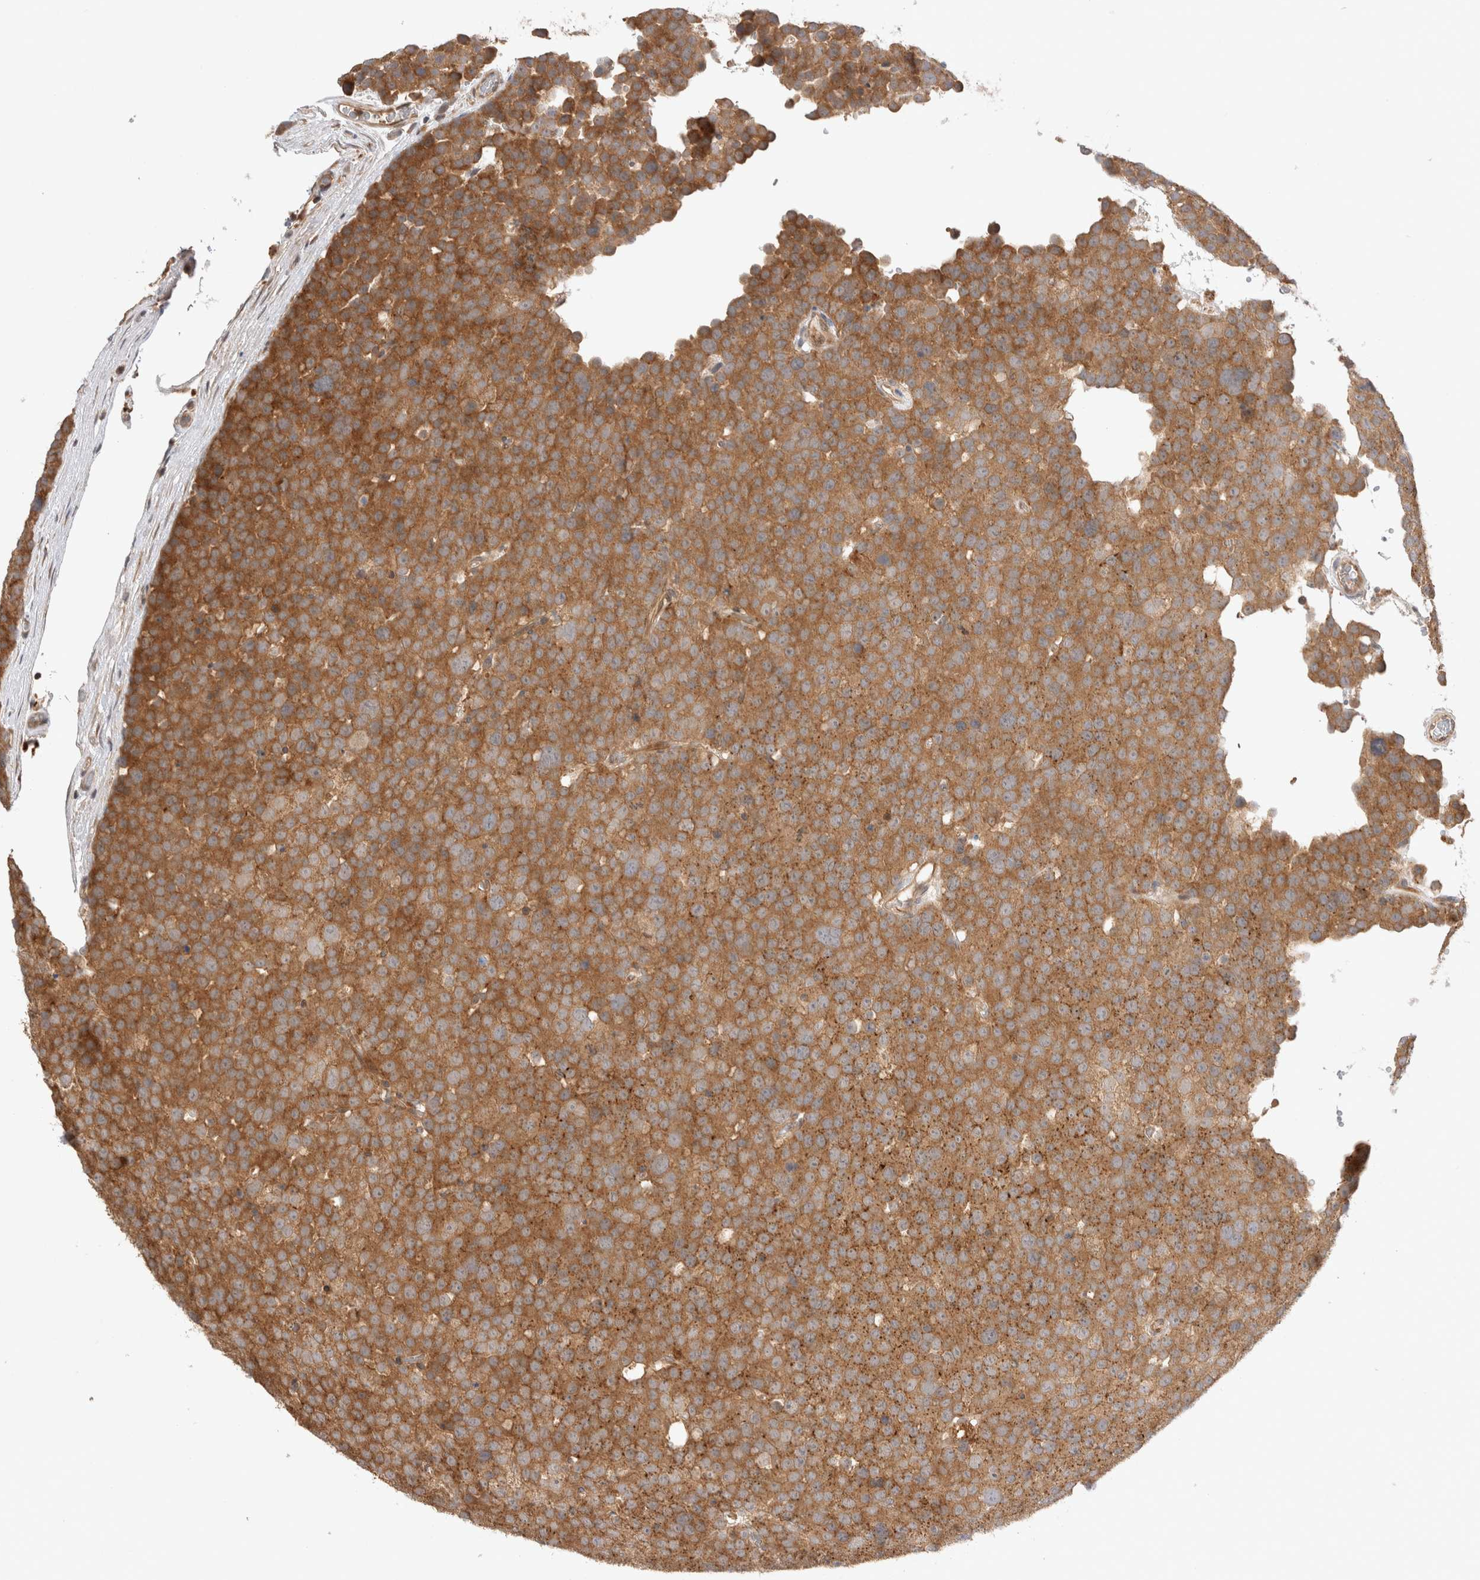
{"staining": {"intensity": "moderate", "quantity": ">75%", "location": "cytoplasmic/membranous"}, "tissue": "testis cancer", "cell_type": "Tumor cells", "image_type": "cancer", "snomed": [{"axis": "morphology", "description": "Seminoma, NOS"}, {"axis": "topography", "description": "Testis"}], "caption": "Immunohistochemistry staining of testis seminoma, which exhibits medium levels of moderate cytoplasmic/membranous positivity in approximately >75% of tumor cells indicating moderate cytoplasmic/membranous protein staining. The staining was performed using DAB (brown) for protein detection and nuclei were counterstained in hematoxylin (blue).", "gene": "VPS28", "patient": {"sex": "male", "age": 71}}